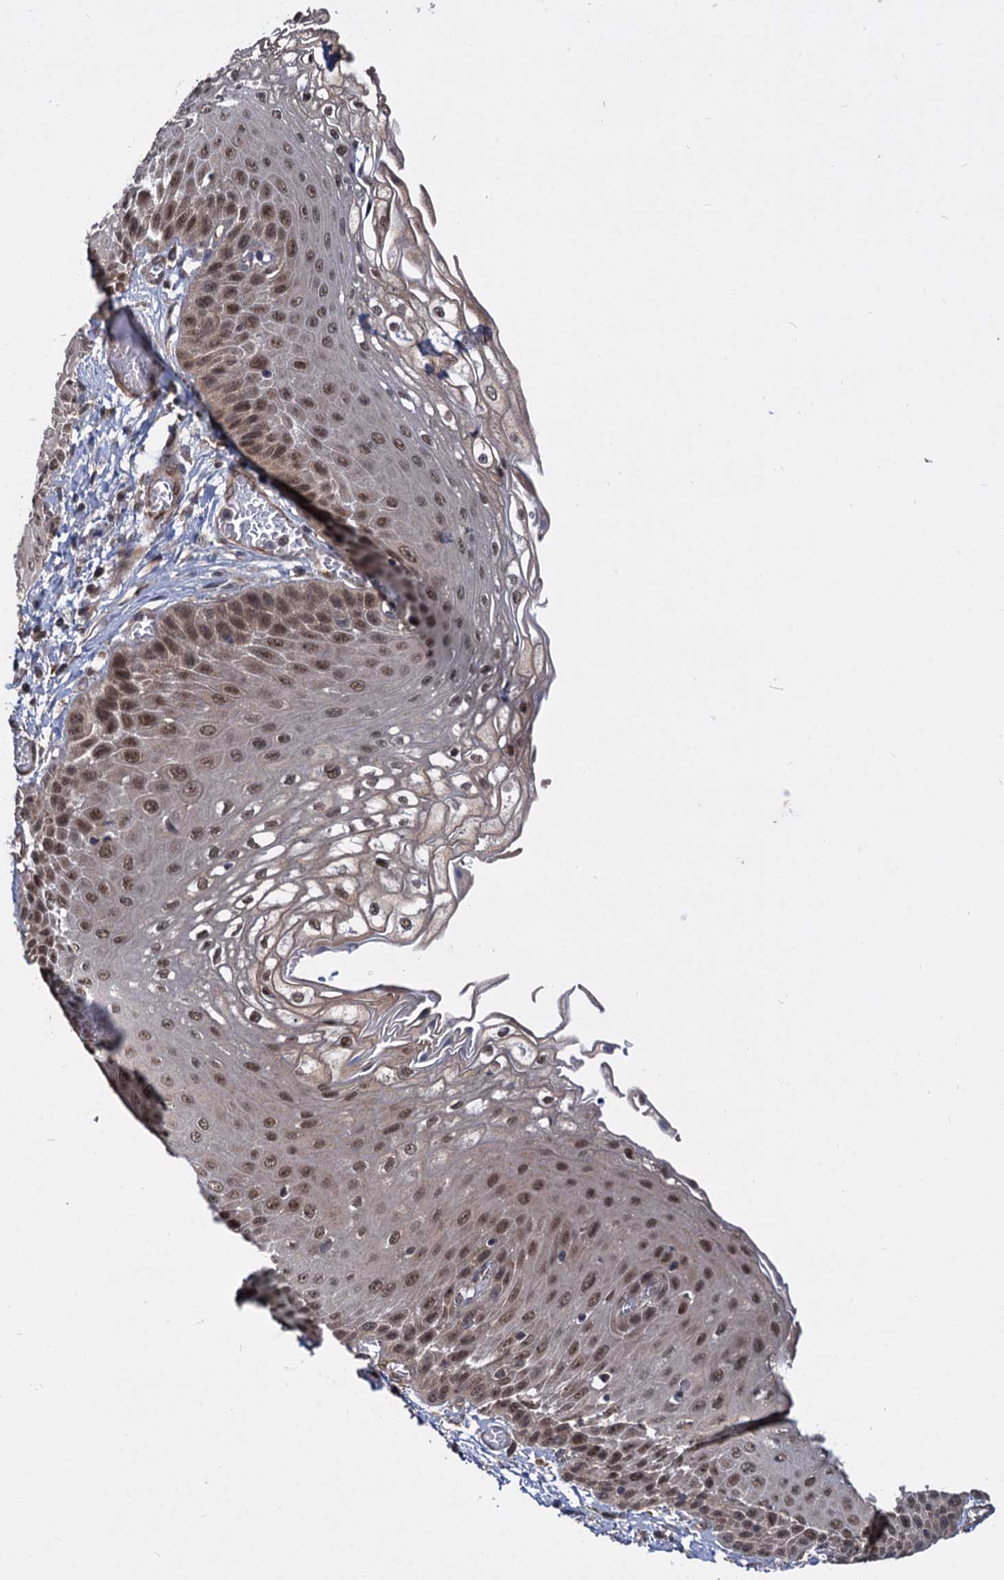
{"staining": {"intensity": "moderate", "quantity": ">75%", "location": "nuclear"}, "tissue": "esophagus", "cell_type": "Squamous epithelial cells", "image_type": "normal", "snomed": [{"axis": "morphology", "description": "Normal tissue, NOS"}, {"axis": "topography", "description": "Esophagus"}], "caption": "Esophagus stained with DAB (3,3'-diaminobenzidine) immunohistochemistry (IHC) shows medium levels of moderate nuclear expression in about >75% of squamous epithelial cells. The staining was performed using DAB (3,3'-diaminobenzidine) to visualize the protein expression in brown, while the nuclei were stained in blue with hematoxylin (Magnification: 20x).", "gene": "PSMD4", "patient": {"sex": "male", "age": 81}}